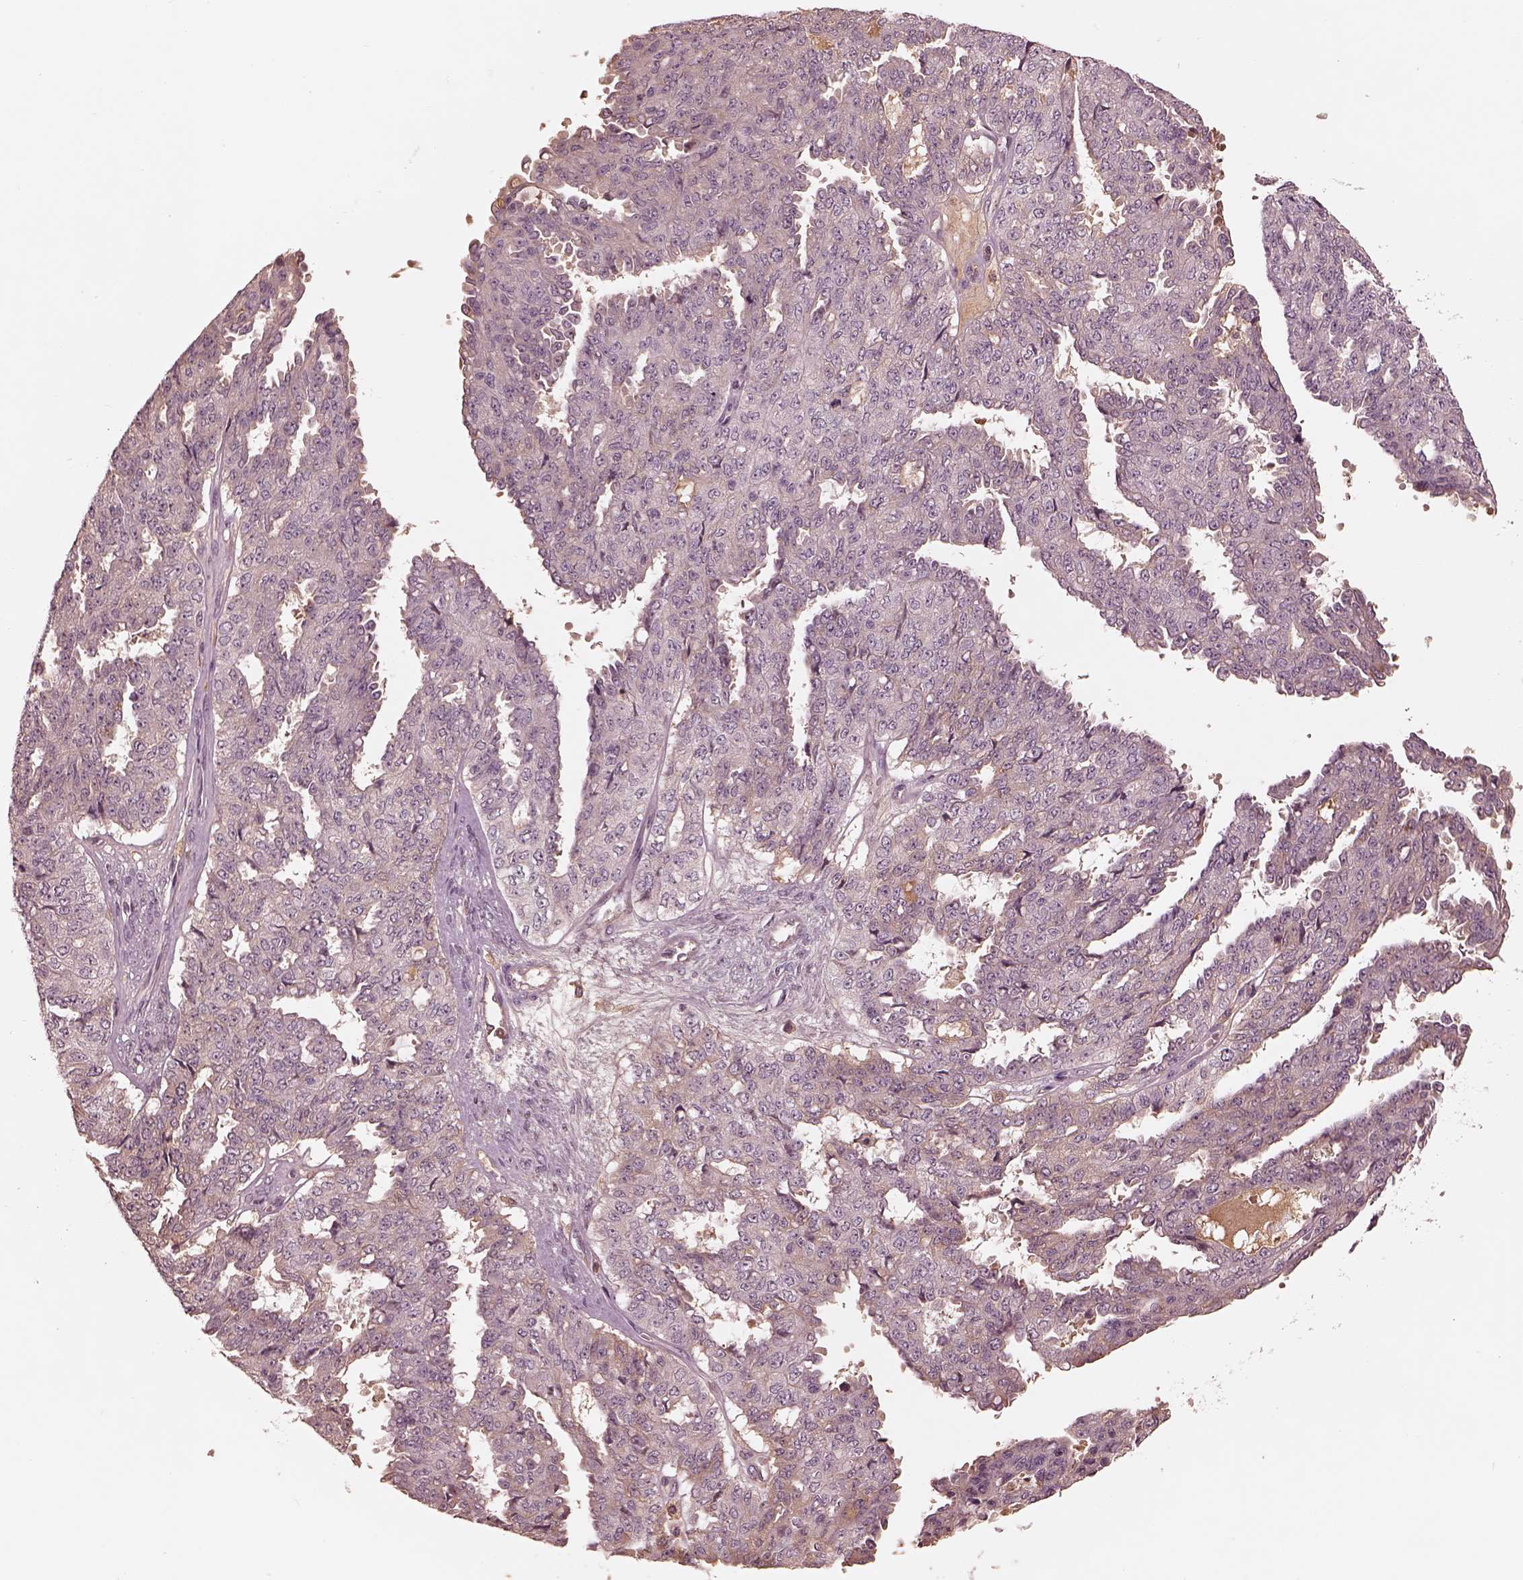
{"staining": {"intensity": "negative", "quantity": "none", "location": "none"}, "tissue": "ovarian cancer", "cell_type": "Tumor cells", "image_type": "cancer", "snomed": [{"axis": "morphology", "description": "Cystadenocarcinoma, serous, NOS"}, {"axis": "topography", "description": "Ovary"}], "caption": "Immunohistochemistry (IHC) micrograph of serous cystadenocarcinoma (ovarian) stained for a protein (brown), which shows no expression in tumor cells. (Stains: DAB IHC with hematoxylin counter stain, Microscopy: brightfield microscopy at high magnification).", "gene": "TF", "patient": {"sex": "female", "age": 71}}